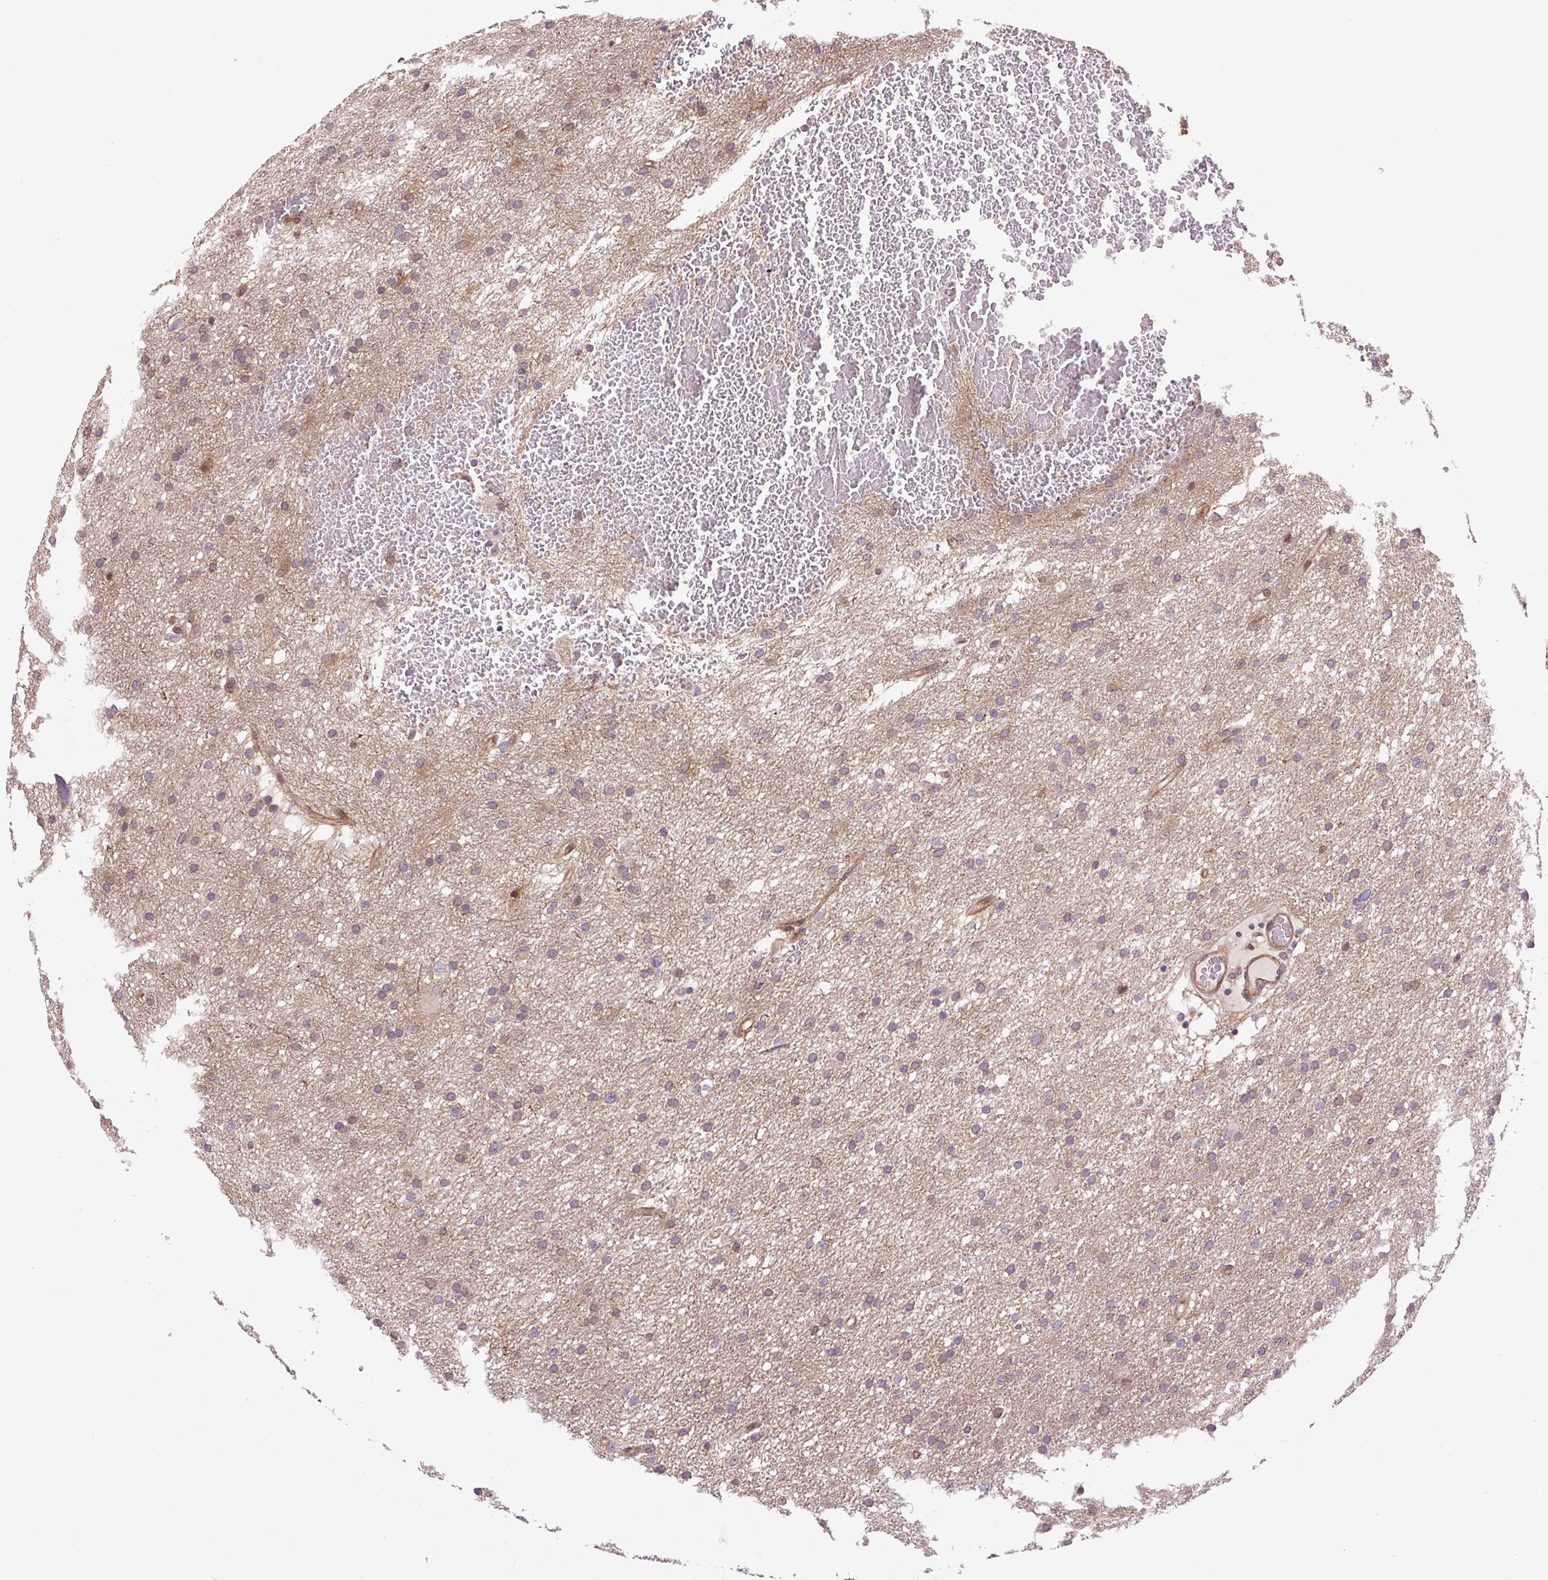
{"staining": {"intensity": "weak", "quantity": "25%-75%", "location": "cytoplasmic/membranous"}, "tissue": "glioma", "cell_type": "Tumor cells", "image_type": "cancer", "snomed": [{"axis": "morphology", "description": "Glioma, malignant, High grade"}, {"axis": "topography", "description": "Cerebral cortex"}], "caption": "A brown stain labels weak cytoplasmic/membranous expression of a protein in human glioma tumor cells.", "gene": "SEPTIN10", "patient": {"sex": "female", "age": 36}}